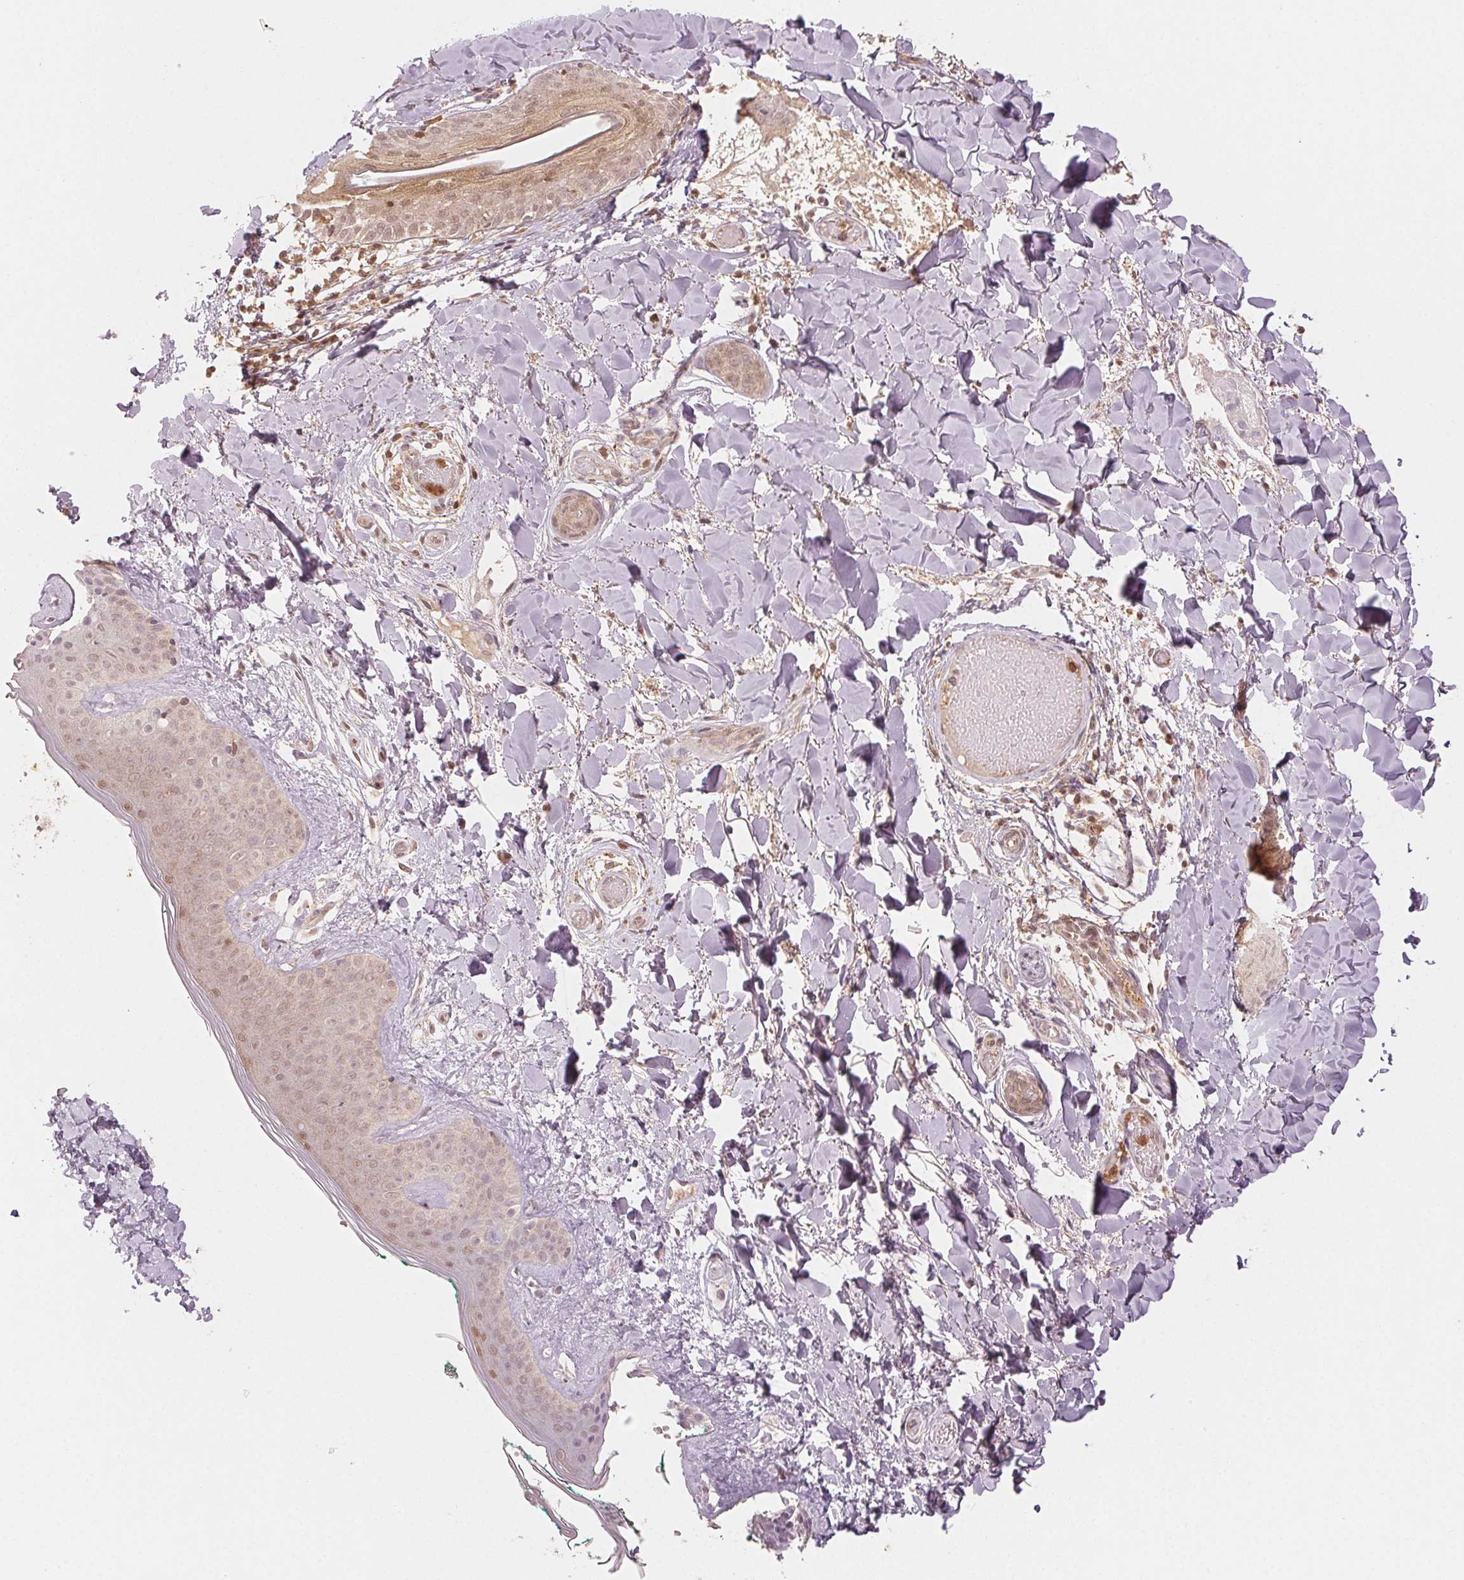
{"staining": {"intensity": "moderate", "quantity": ">75%", "location": "cytoplasmic/membranous,nuclear"}, "tissue": "skin", "cell_type": "Fibroblasts", "image_type": "normal", "snomed": [{"axis": "morphology", "description": "Normal tissue, NOS"}, {"axis": "topography", "description": "Skin"}], "caption": "An IHC micrograph of benign tissue is shown. Protein staining in brown highlights moderate cytoplasmic/membranous,nuclear positivity in skin within fibroblasts.", "gene": "MAPK14", "patient": {"sex": "female", "age": 34}}